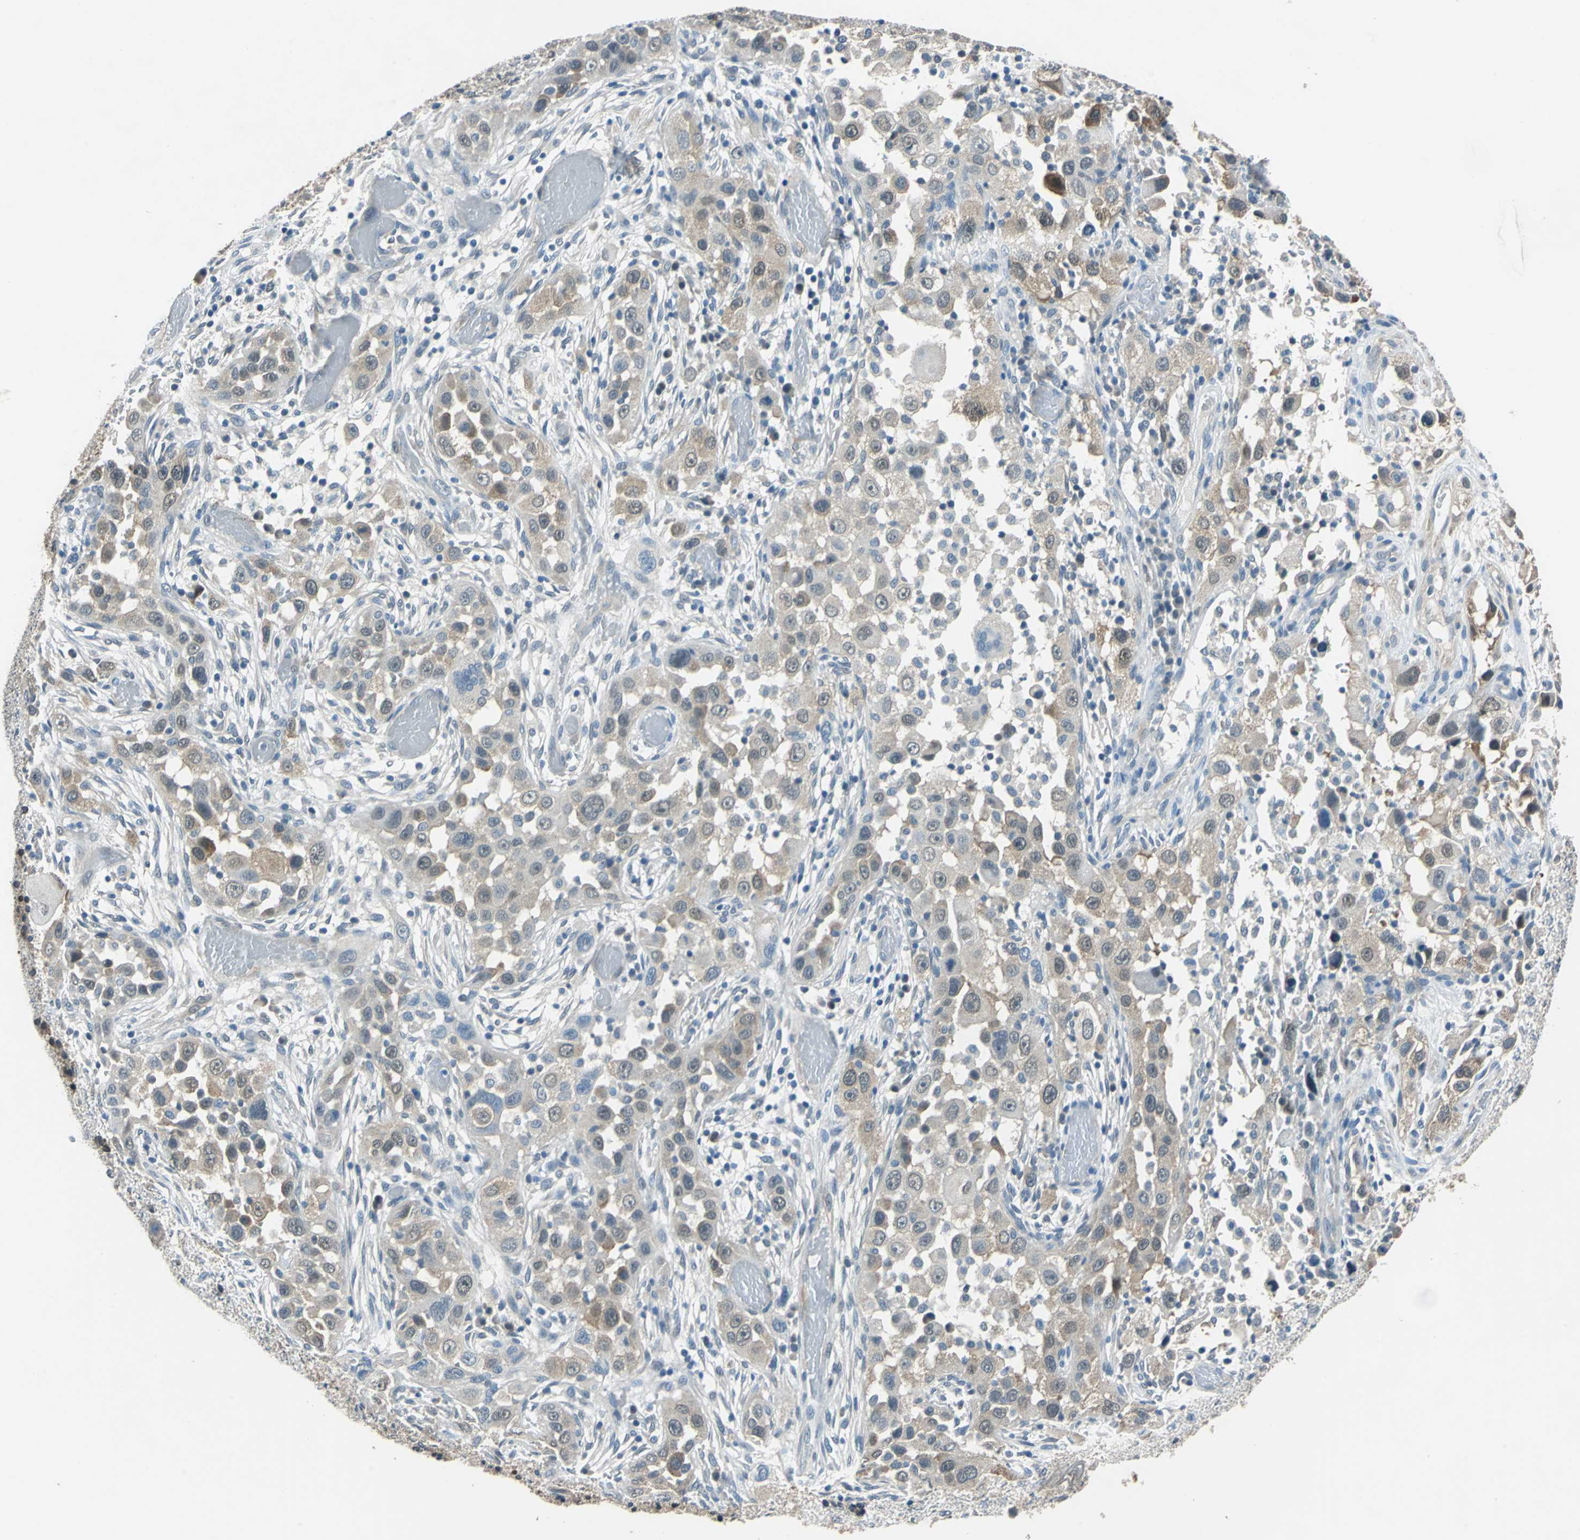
{"staining": {"intensity": "moderate", "quantity": ">75%", "location": "cytoplasmic/membranous"}, "tissue": "head and neck cancer", "cell_type": "Tumor cells", "image_type": "cancer", "snomed": [{"axis": "morphology", "description": "Carcinoma, NOS"}, {"axis": "topography", "description": "Head-Neck"}], "caption": "Approximately >75% of tumor cells in human carcinoma (head and neck) exhibit moderate cytoplasmic/membranous protein positivity as visualized by brown immunohistochemical staining.", "gene": "FKBP4", "patient": {"sex": "male", "age": 87}}